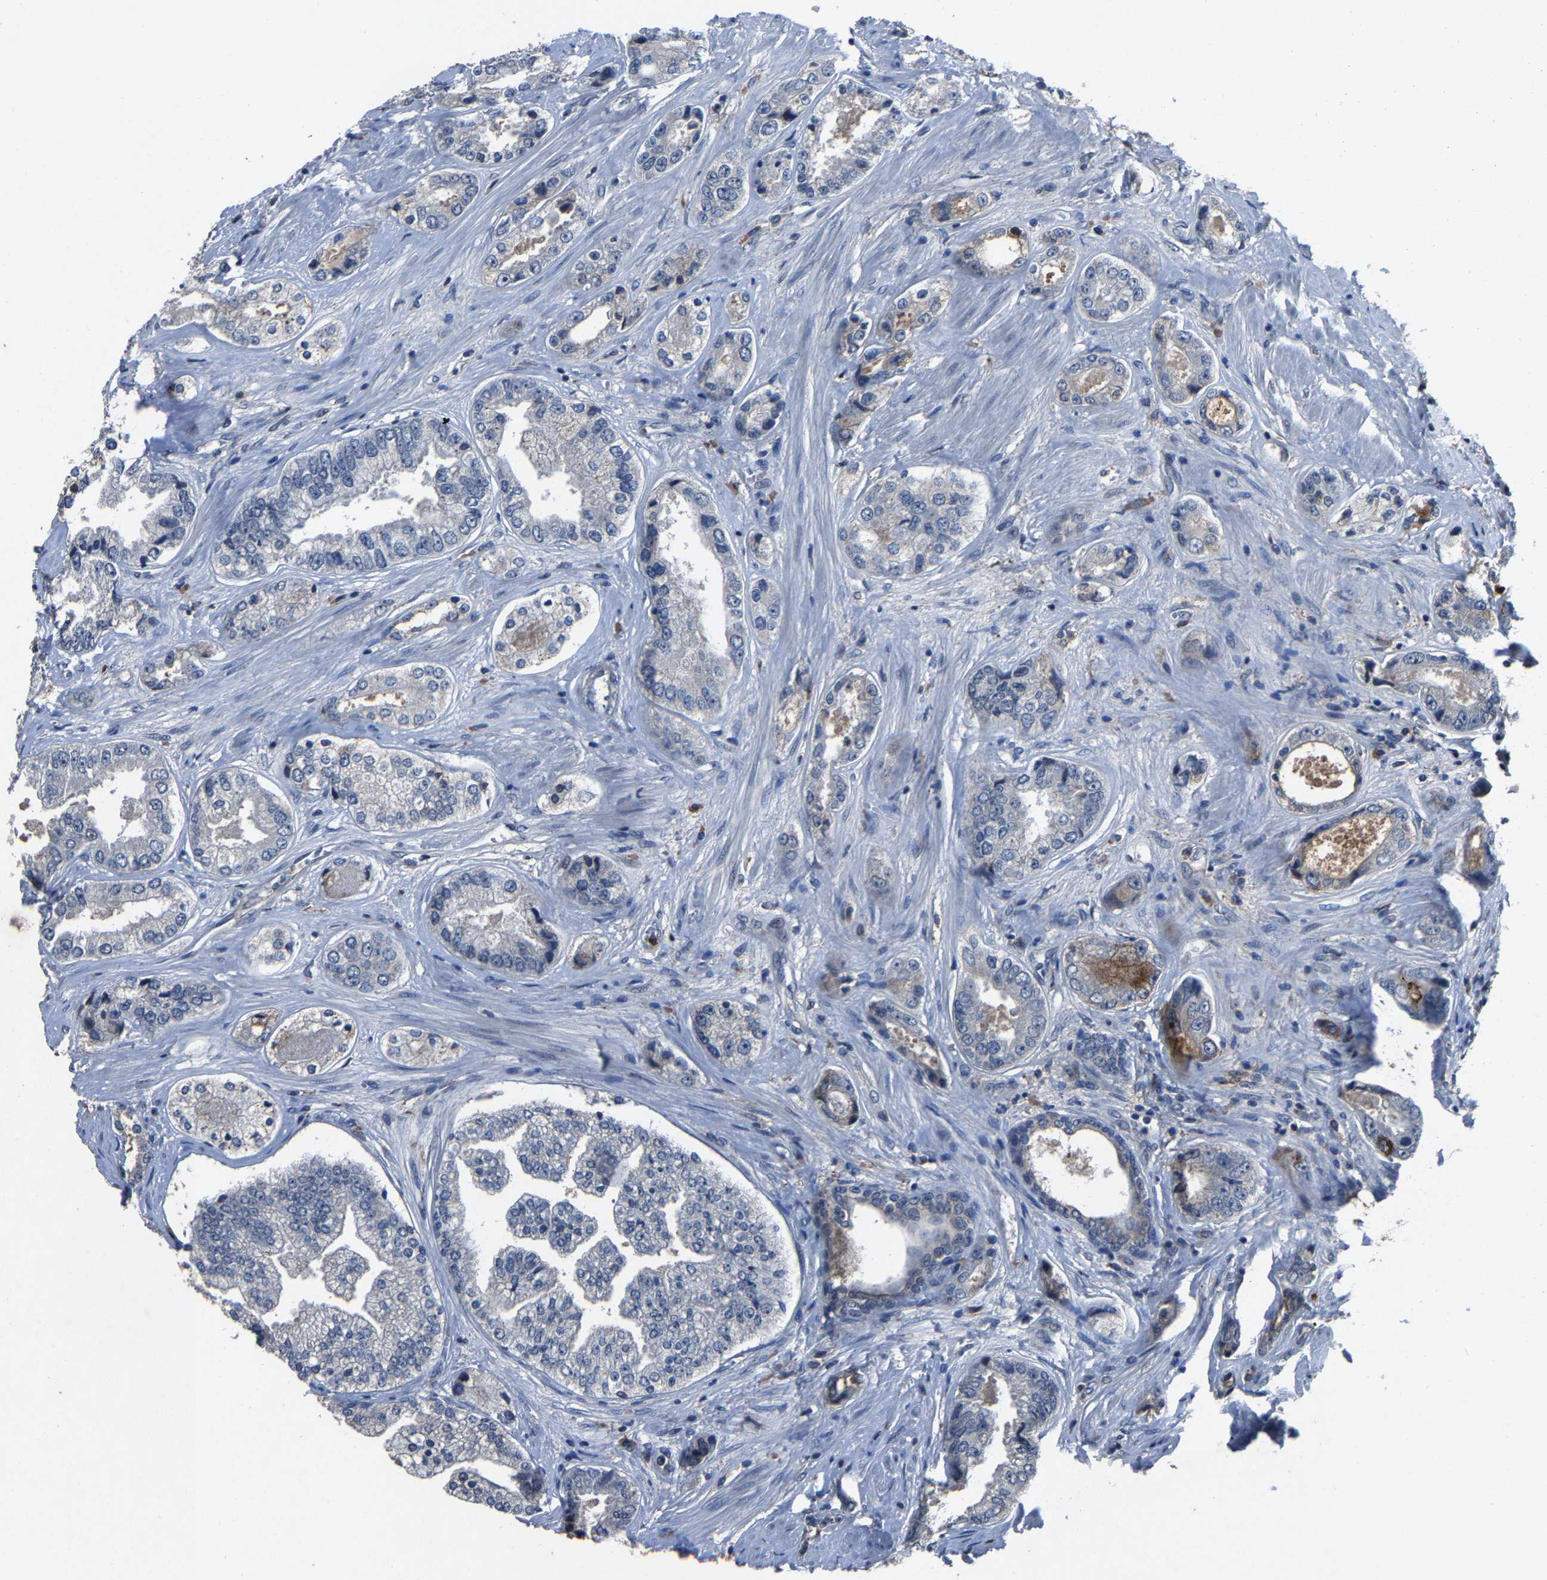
{"staining": {"intensity": "negative", "quantity": "none", "location": "none"}, "tissue": "prostate cancer", "cell_type": "Tumor cells", "image_type": "cancer", "snomed": [{"axis": "morphology", "description": "Adenocarcinoma, High grade"}, {"axis": "topography", "description": "Prostate"}], "caption": "There is no significant staining in tumor cells of prostate cancer.", "gene": "PCNX2", "patient": {"sex": "male", "age": 61}}